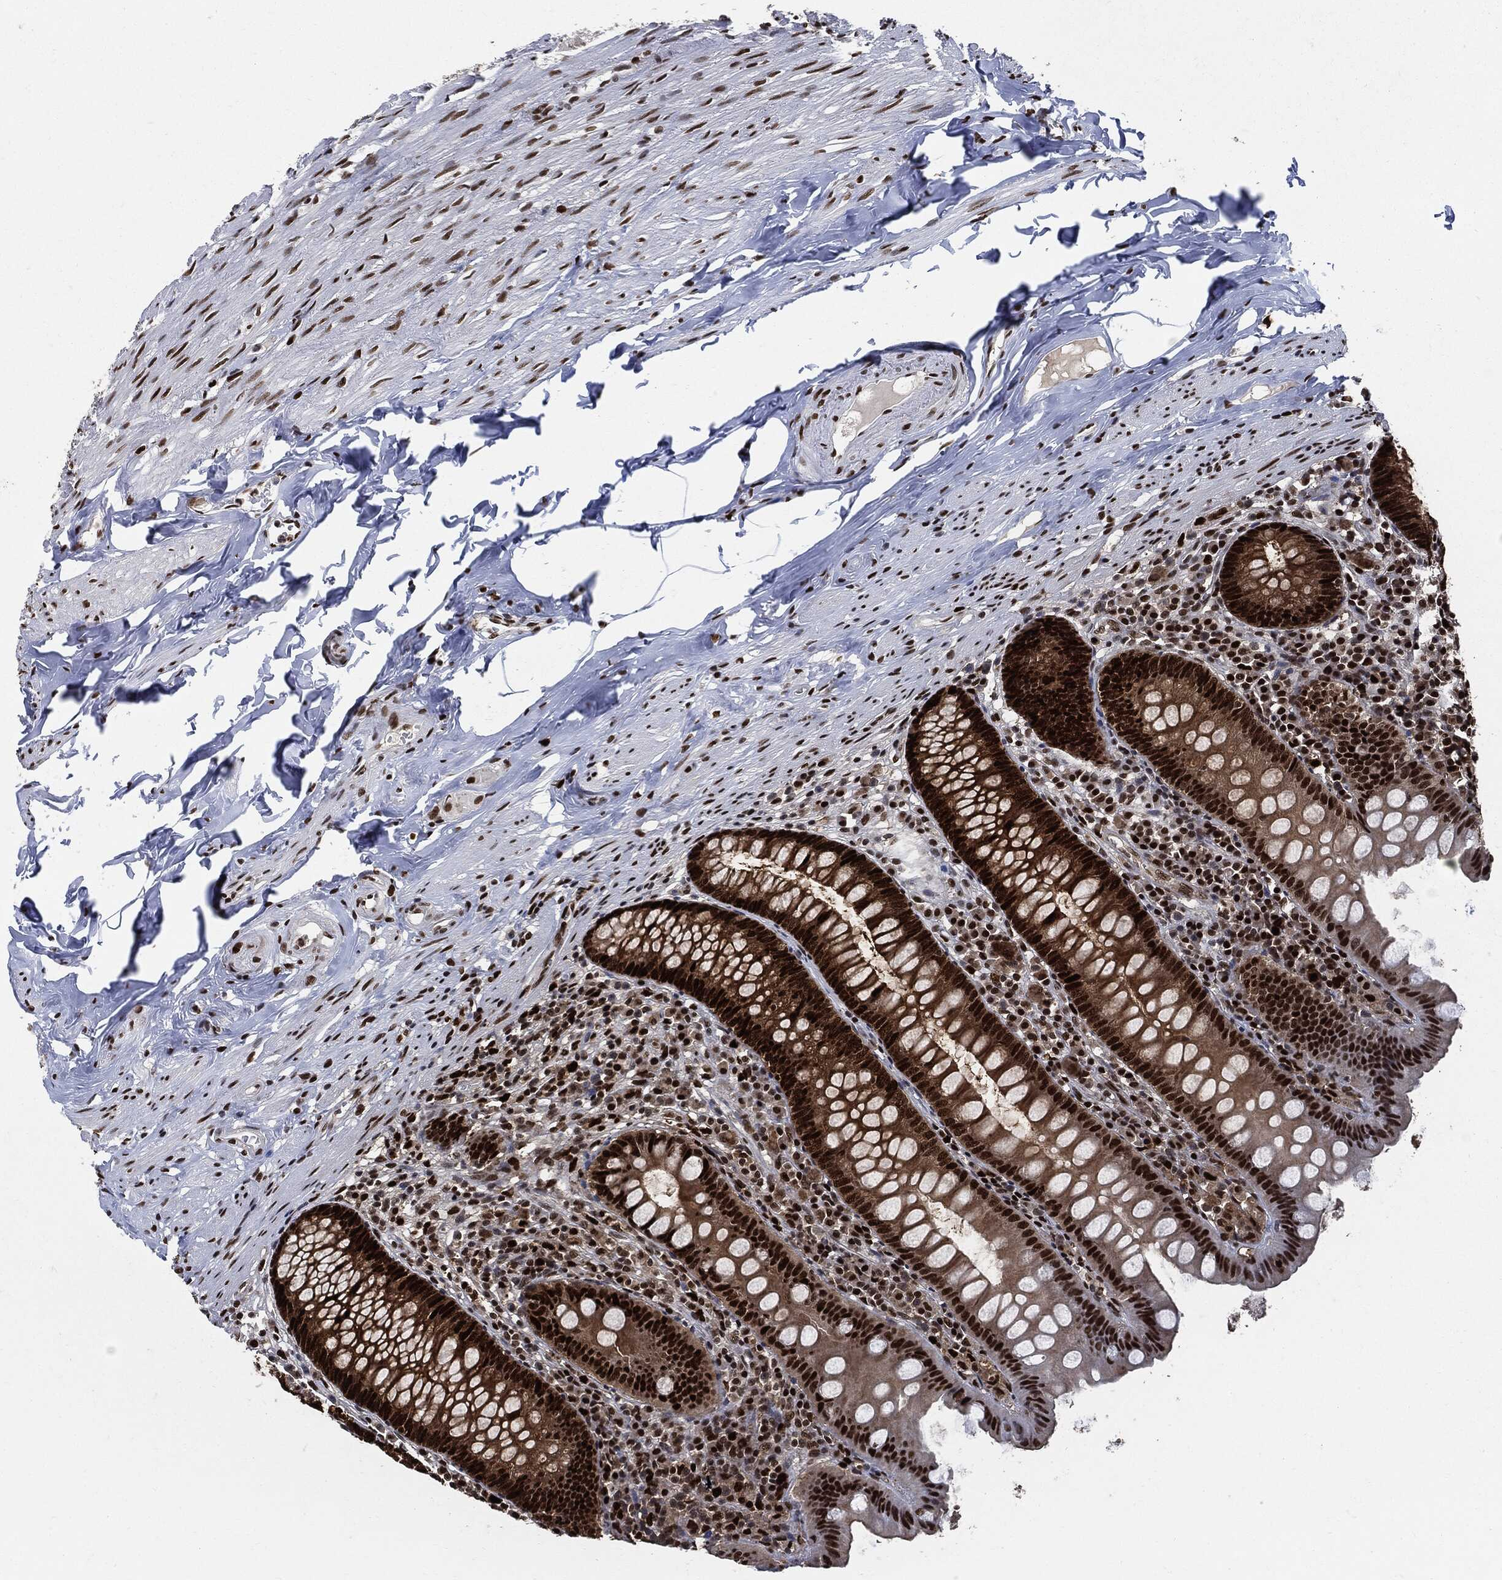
{"staining": {"intensity": "strong", "quantity": ">75%", "location": "nuclear"}, "tissue": "appendix", "cell_type": "Glandular cells", "image_type": "normal", "snomed": [{"axis": "morphology", "description": "Normal tissue, NOS"}, {"axis": "topography", "description": "Appendix"}], "caption": "Appendix stained with immunohistochemistry (IHC) displays strong nuclear expression in approximately >75% of glandular cells. (Stains: DAB (3,3'-diaminobenzidine) in brown, nuclei in blue, Microscopy: brightfield microscopy at high magnification).", "gene": "PCNA", "patient": {"sex": "female", "age": 82}}